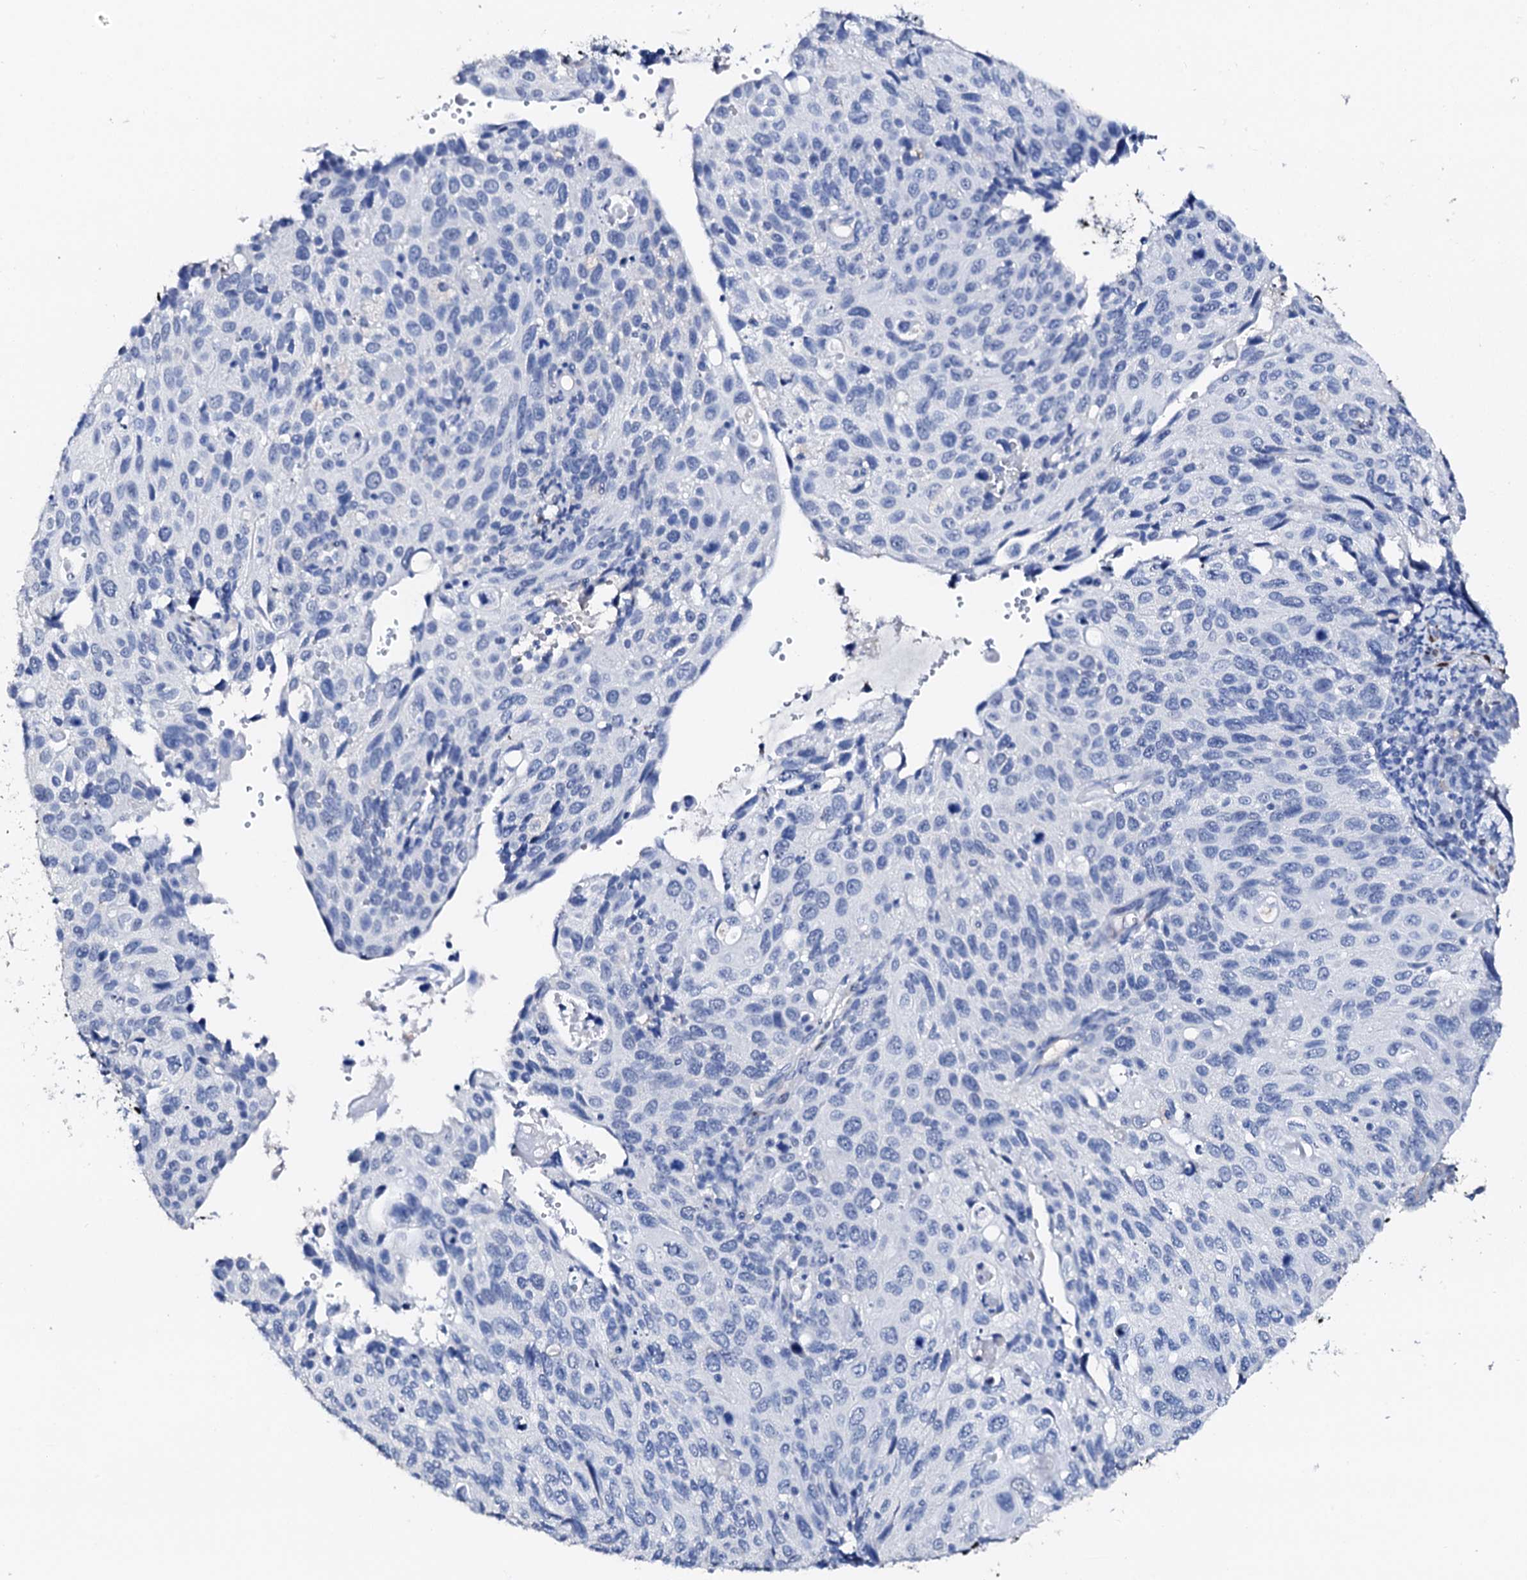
{"staining": {"intensity": "negative", "quantity": "none", "location": "none"}, "tissue": "cervical cancer", "cell_type": "Tumor cells", "image_type": "cancer", "snomed": [{"axis": "morphology", "description": "Squamous cell carcinoma, NOS"}, {"axis": "topography", "description": "Cervix"}], "caption": "High magnification brightfield microscopy of cervical cancer stained with DAB (3,3'-diaminobenzidine) (brown) and counterstained with hematoxylin (blue): tumor cells show no significant expression.", "gene": "NRIP2", "patient": {"sex": "female", "age": 70}}